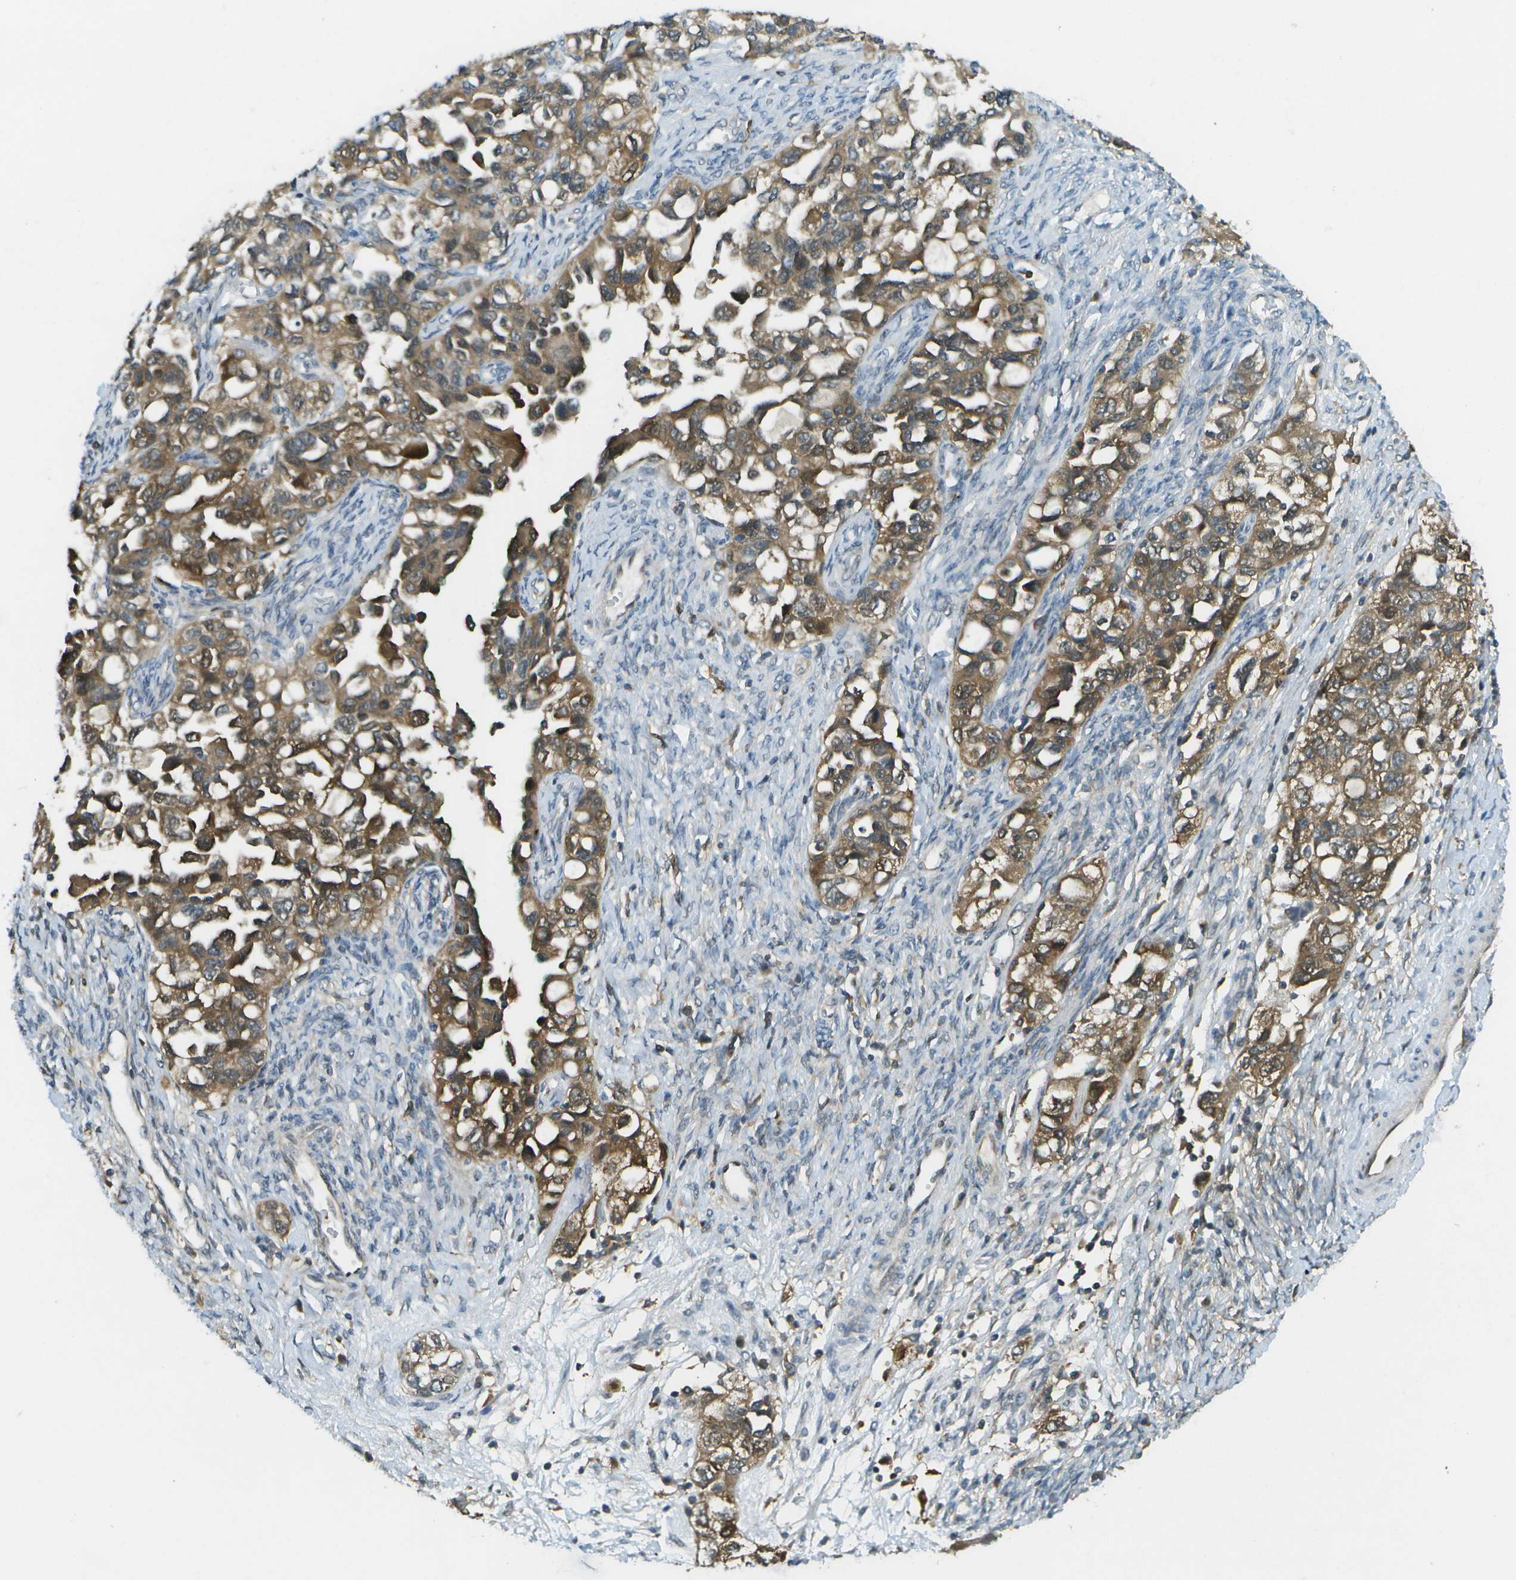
{"staining": {"intensity": "moderate", "quantity": ">75%", "location": "cytoplasmic/membranous"}, "tissue": "ovarian cancer", "cell_type": "Tumor cells", "image_type": "cancer", "snomed": [{"axis": "morphology", "description": "Carcinoma, NOS"}, {"axis": "morphology", "description": "Cystadenocarcinoma, serous, NOS"}, {"axis": "topography", "description": "Ovary"}], "caption": "Ovarian cancer stained with DAB IHC demonstrates medium levels of moderate cytoplasmic/membranous staining in approximately >75% of tumor cells.", "gene": "CDH23", "patient": {"sex": "female", "age": 69}}